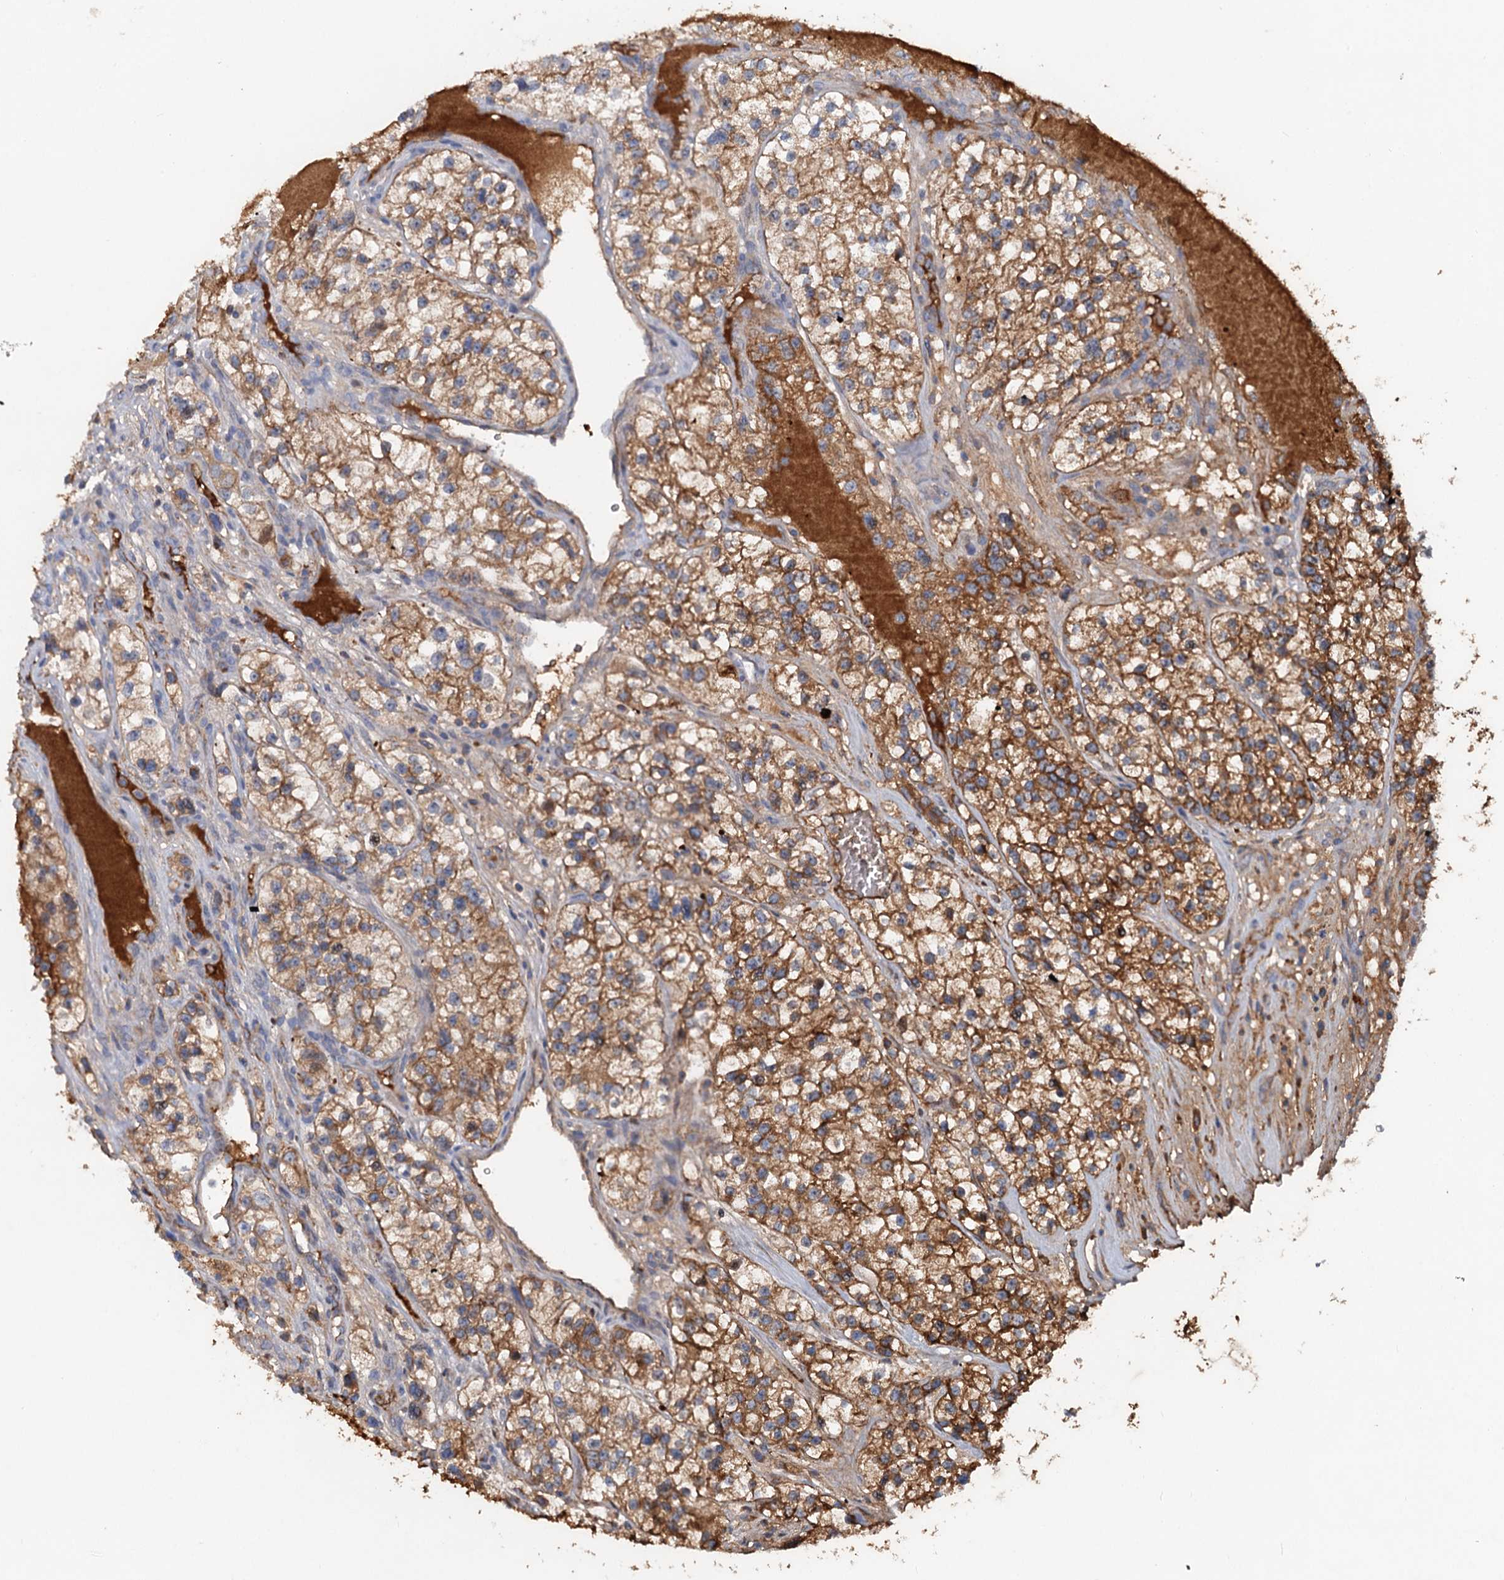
{"staining": {"intensity": "strong", "quantity": ">75%", "location": "cytoplasmic/membranous"}, "tissue": "renal cancer", "cell_type": "Tumor cells", "image_type": "cancer", "snomed": [{"axis": "morphology", "description": "Adenocarcinoma, NOS"}, {"axis": "topography", "description": "Kidney"}], "caption": "This is an image of immunohistochemistry staining of adenocarcinoma (renal), which shows strong expression in the cytoplasmic/membranous of tumor cells.", "gene": "CHRD", "patient": {"sex": "female", "age": 57}}